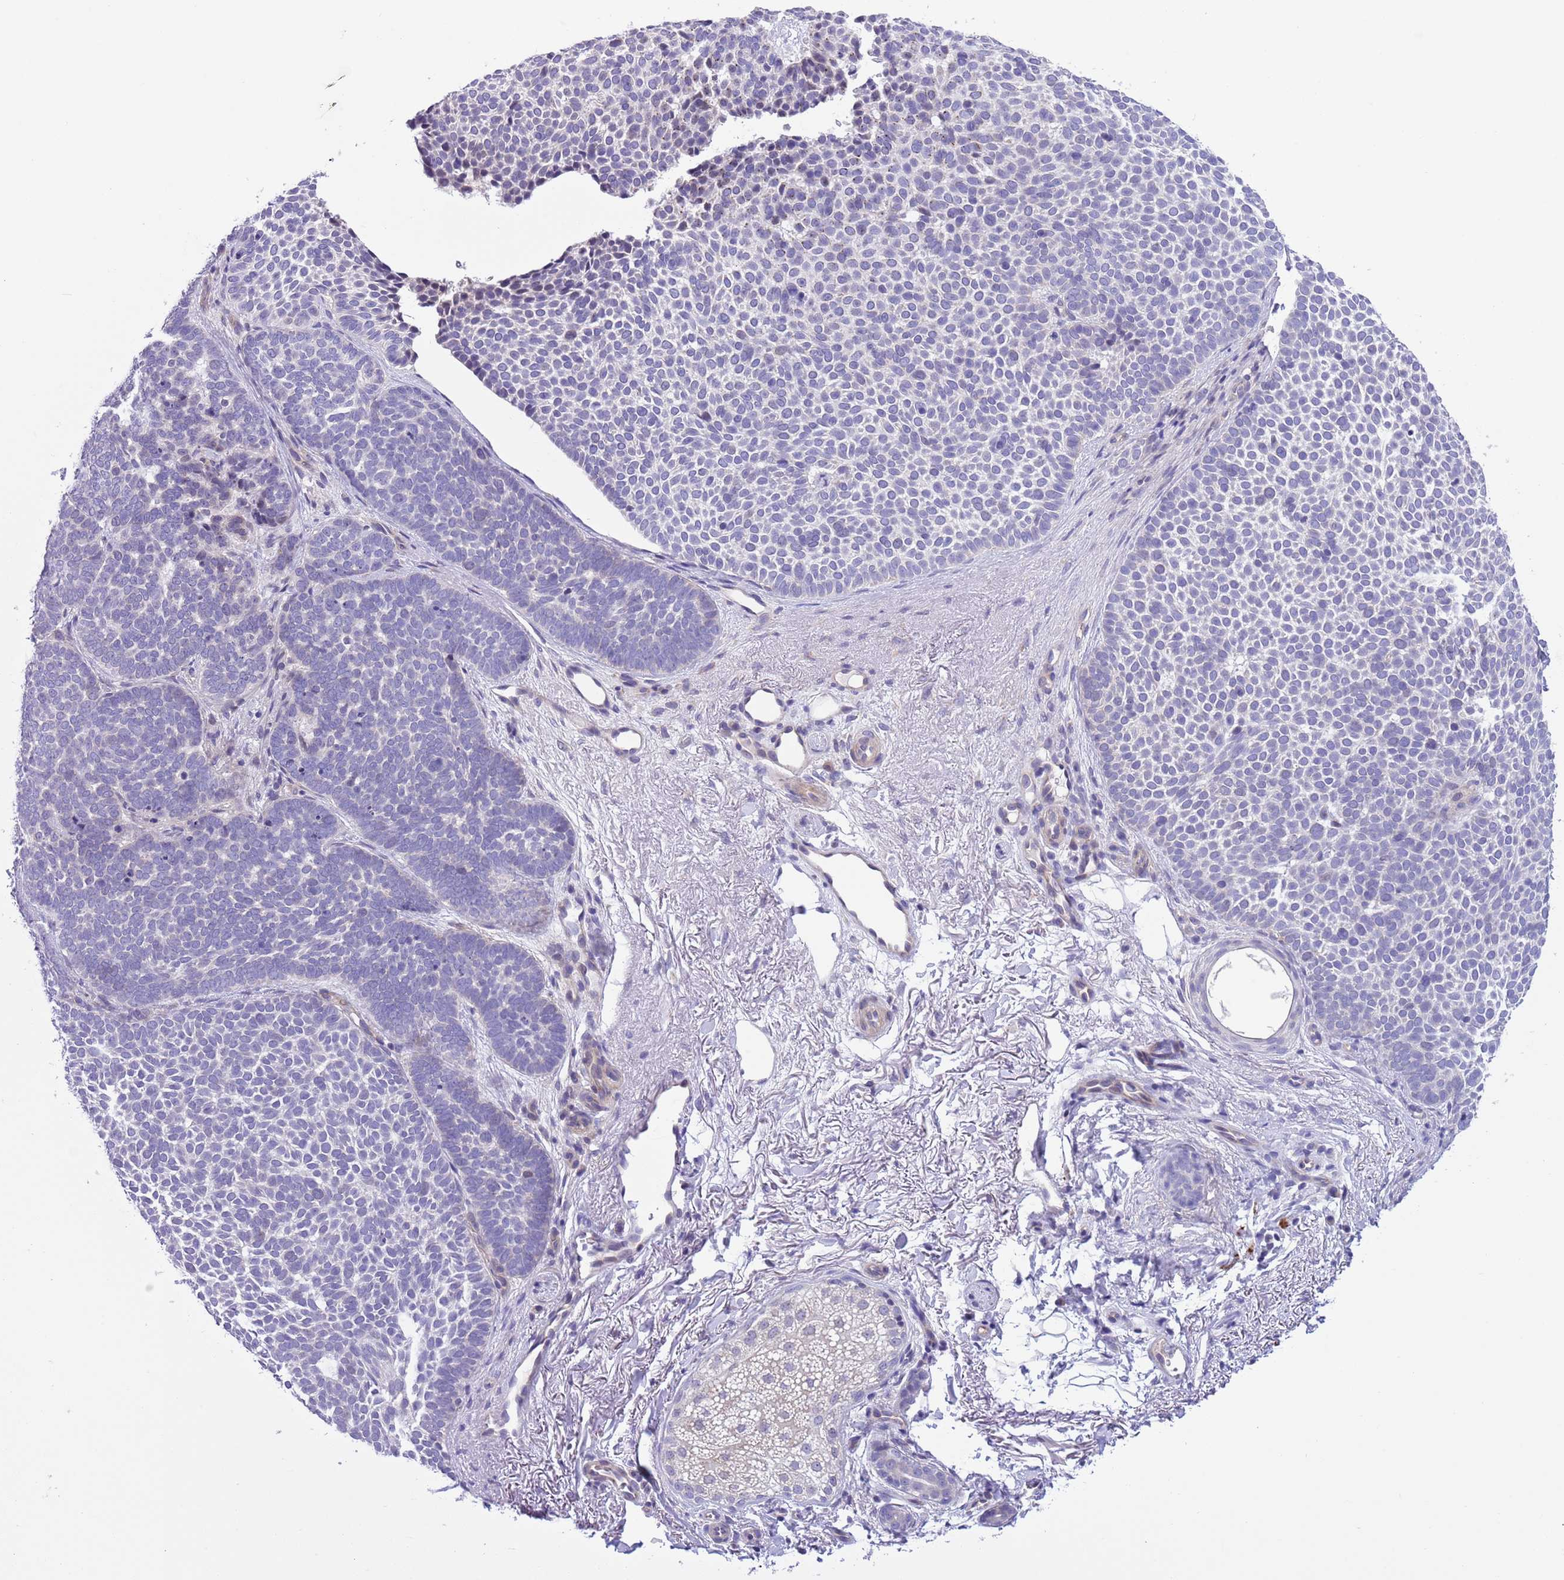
{"staining": {"intensity": "negative", "quantity": "none", "location": "none"}, "tissue": "skin cancer", "cell_type": "Tumor cells", "image_type": "cancer", "snomed": [{"axis": "morphology", "description": "Basal cell carcinoma"}, {"axis": "topography", "description": "Skin"}], "caption": "Protein analysis of skin cancer (basal cell carcinoma) demonstrates no significant positivity in tumor cells. (DAB IHC, high magnification).", "gene": "NET1", "patient": {"sex": "female", "age": 77}}